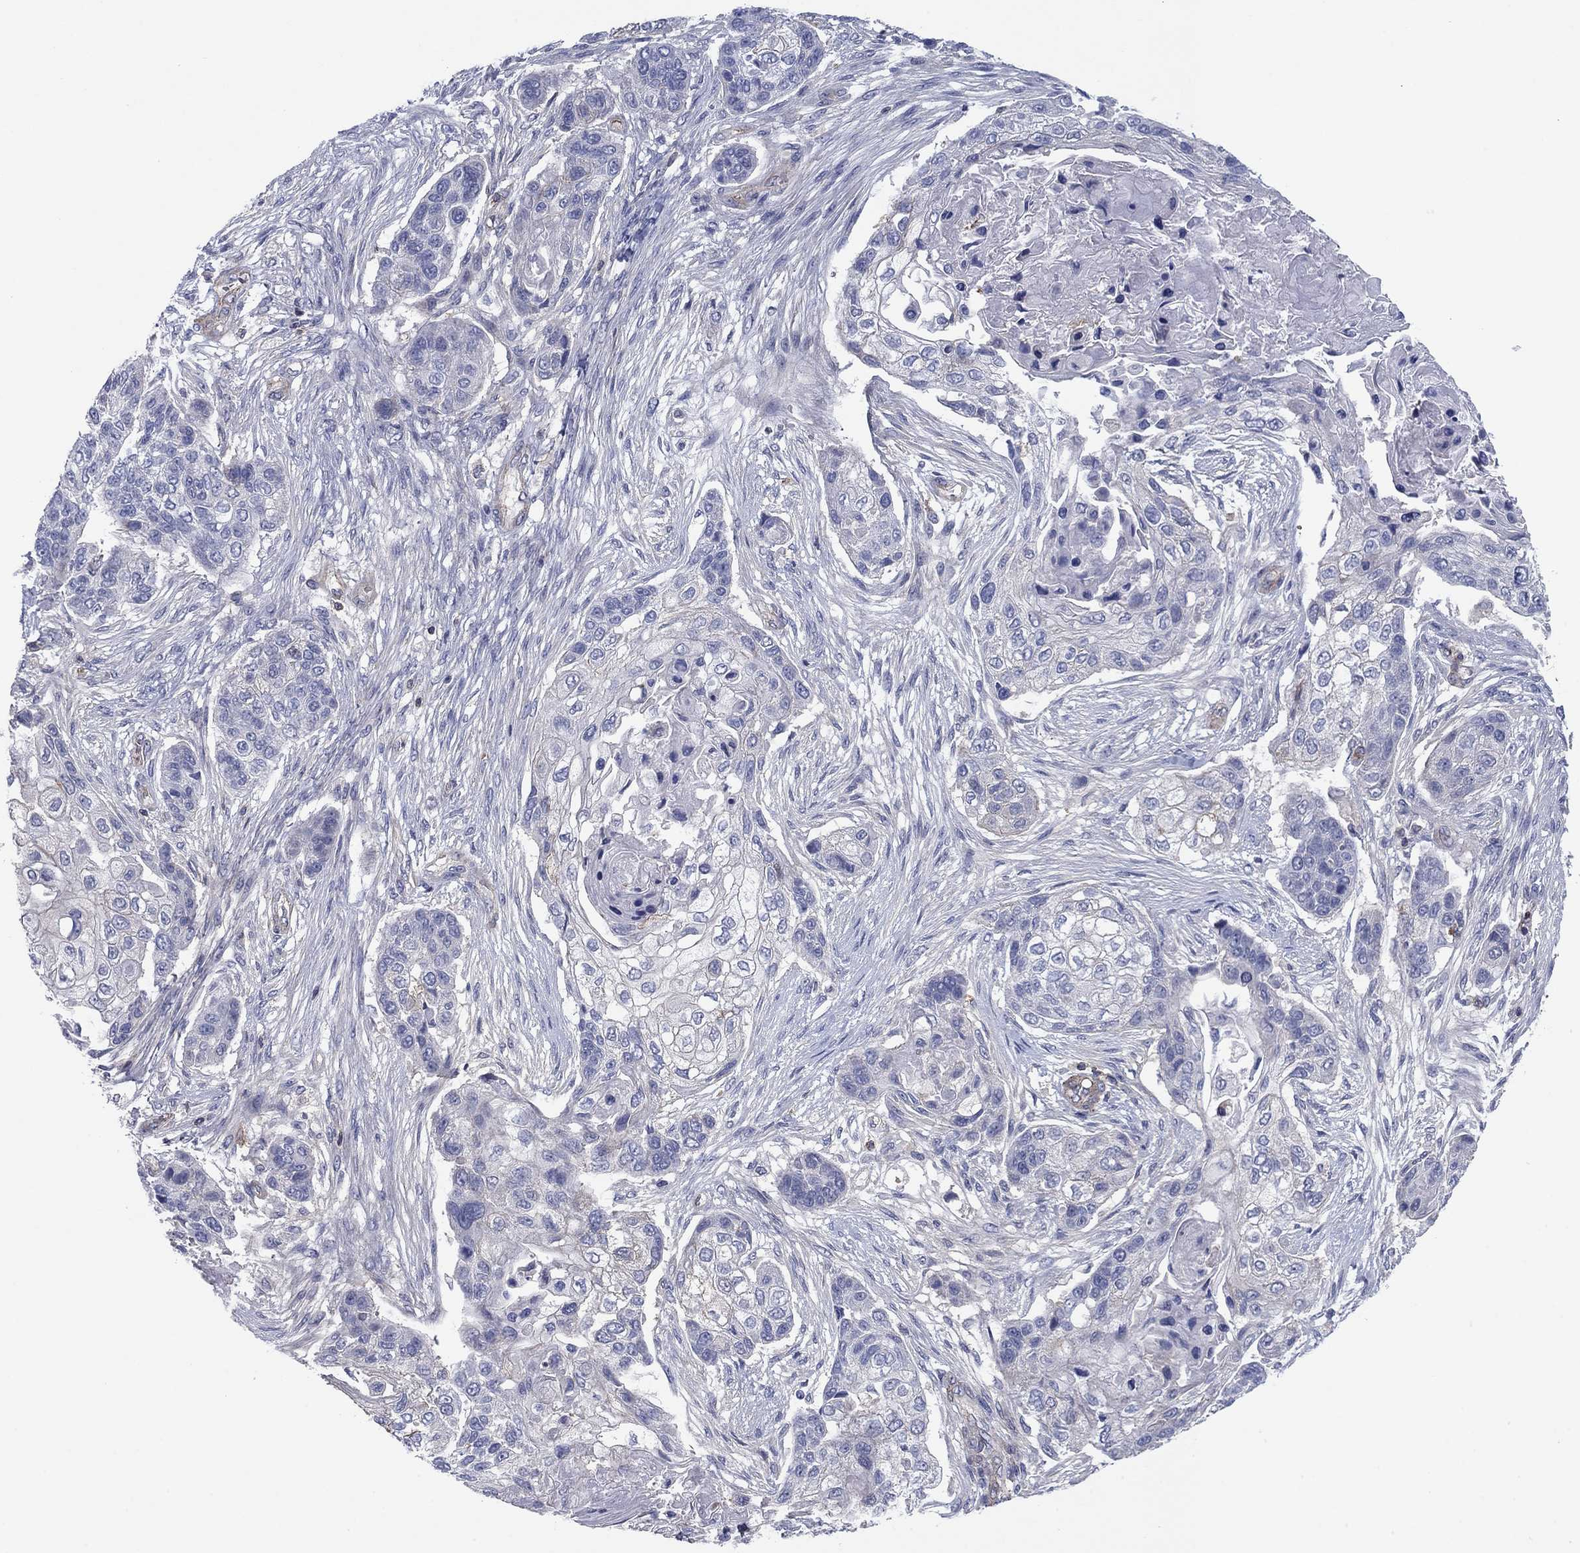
{"staining": {"intensity": "negative", "quantity": "none", "location": "none"}, "tissue": "lung cancer", "cell_type": "Tumor cells", "image_type": "cancer", "snomed": [{"axis": "morphology", "description": "Squamous cell carcinoma, NOS"}, {"axis": "topography", "description": "Lung"}], "caption": "Squamous cell carcinoma (lung) was stained to show a protein in brown. There is no significant positivity in tumor cells.", "gene": "PSD4", "patient": {"sex": "male", "age": 69}}